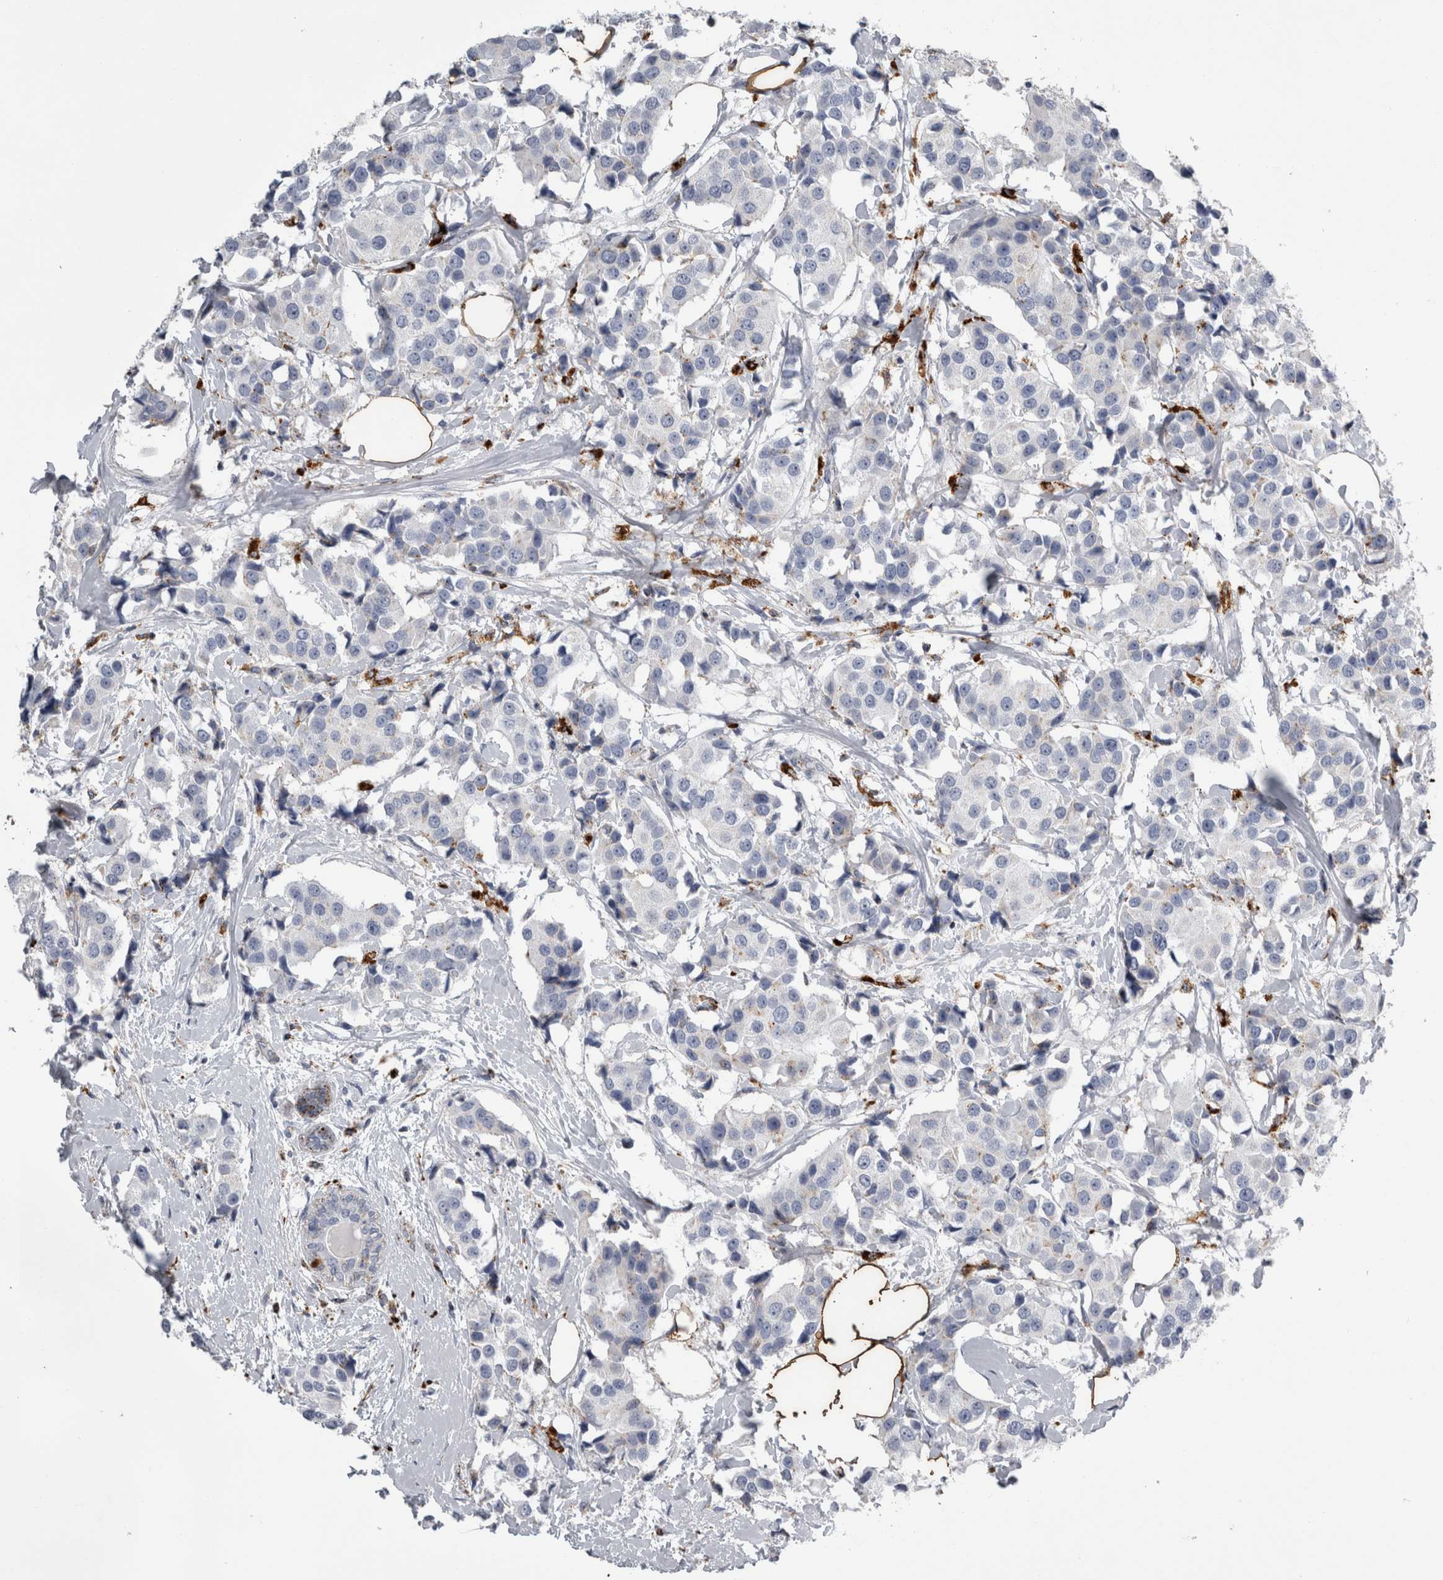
{"staining": {"intensity": "negative", "quantity": "none", "location": "none"}, "tissue": "breast cancer", "cell_type": "Tumor cells", "image_type": "cancer", "snomed": [{"axis": "morphology", "description": "Normal tissue, NOS"}, {"axis": "morphology", "description": "Duct carcinoma"}, {"axis": "topography", "description": "Breast"}], "caption": "IHC of human infiltrating ductal carcinoma (breast) displays no expression in tumor cells. (DAB IHC with hematoxylin counter stain).", "gene": "DPP7", "patient": {"sex": "female", "age": 39}}